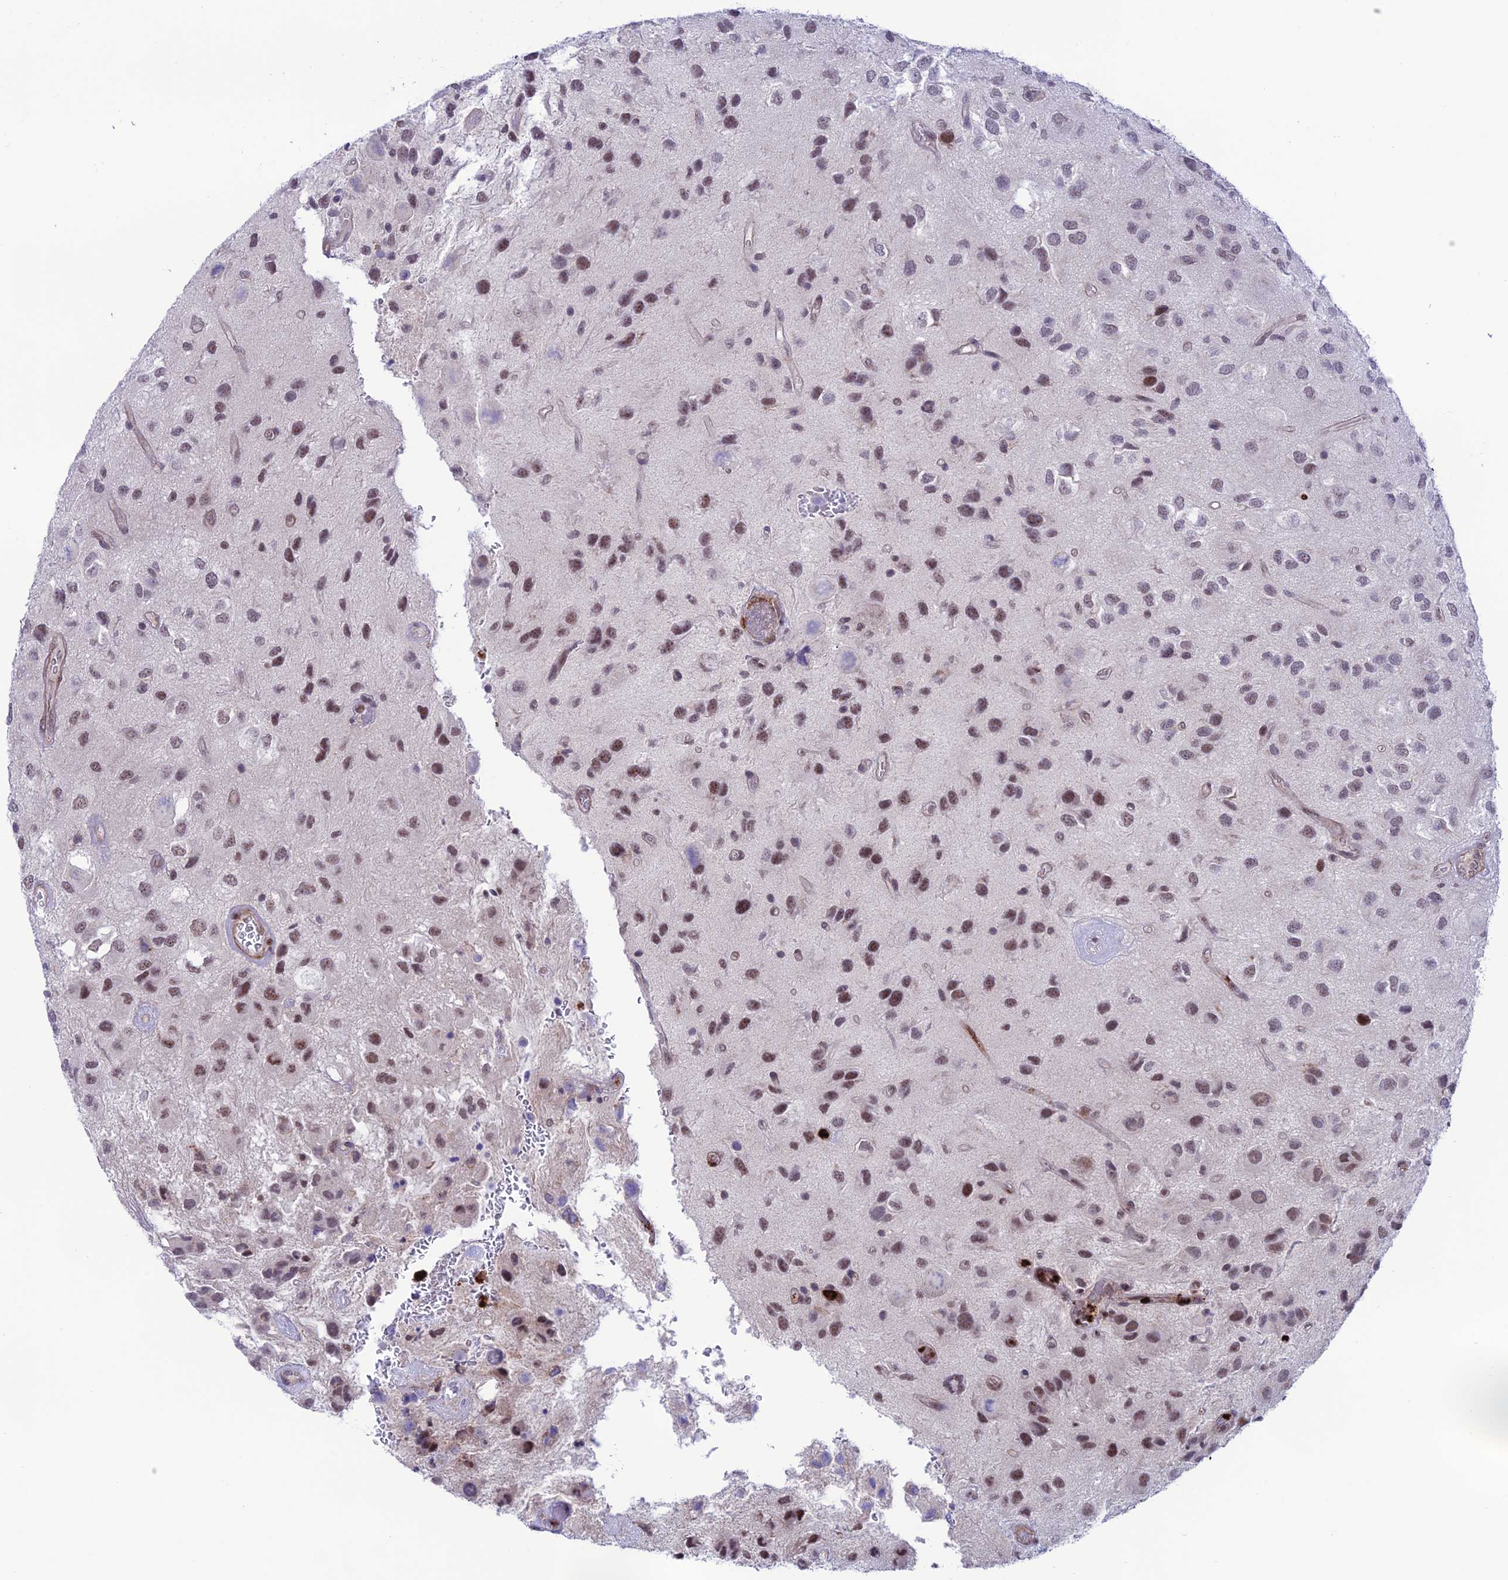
{"staining": {"intensity": "moderate", "quantity": "25%-75%", "location": "nuclear"}, "tissue": "glioma", "cell_type": "Tumor cells", "image_type": "cancer", "snomed": [{"axis": "morphology", "description": "Glioma, malignant, Low grade"}, {"axis": "topography", "description": "Brain"}], "caption": "Tumor cells display medium levels of moderate nuclear staining in approximately 25%-75% of cells in human glioma.", "gene": "COL6A6", "patient": {"sex": "male", "age": 66}}